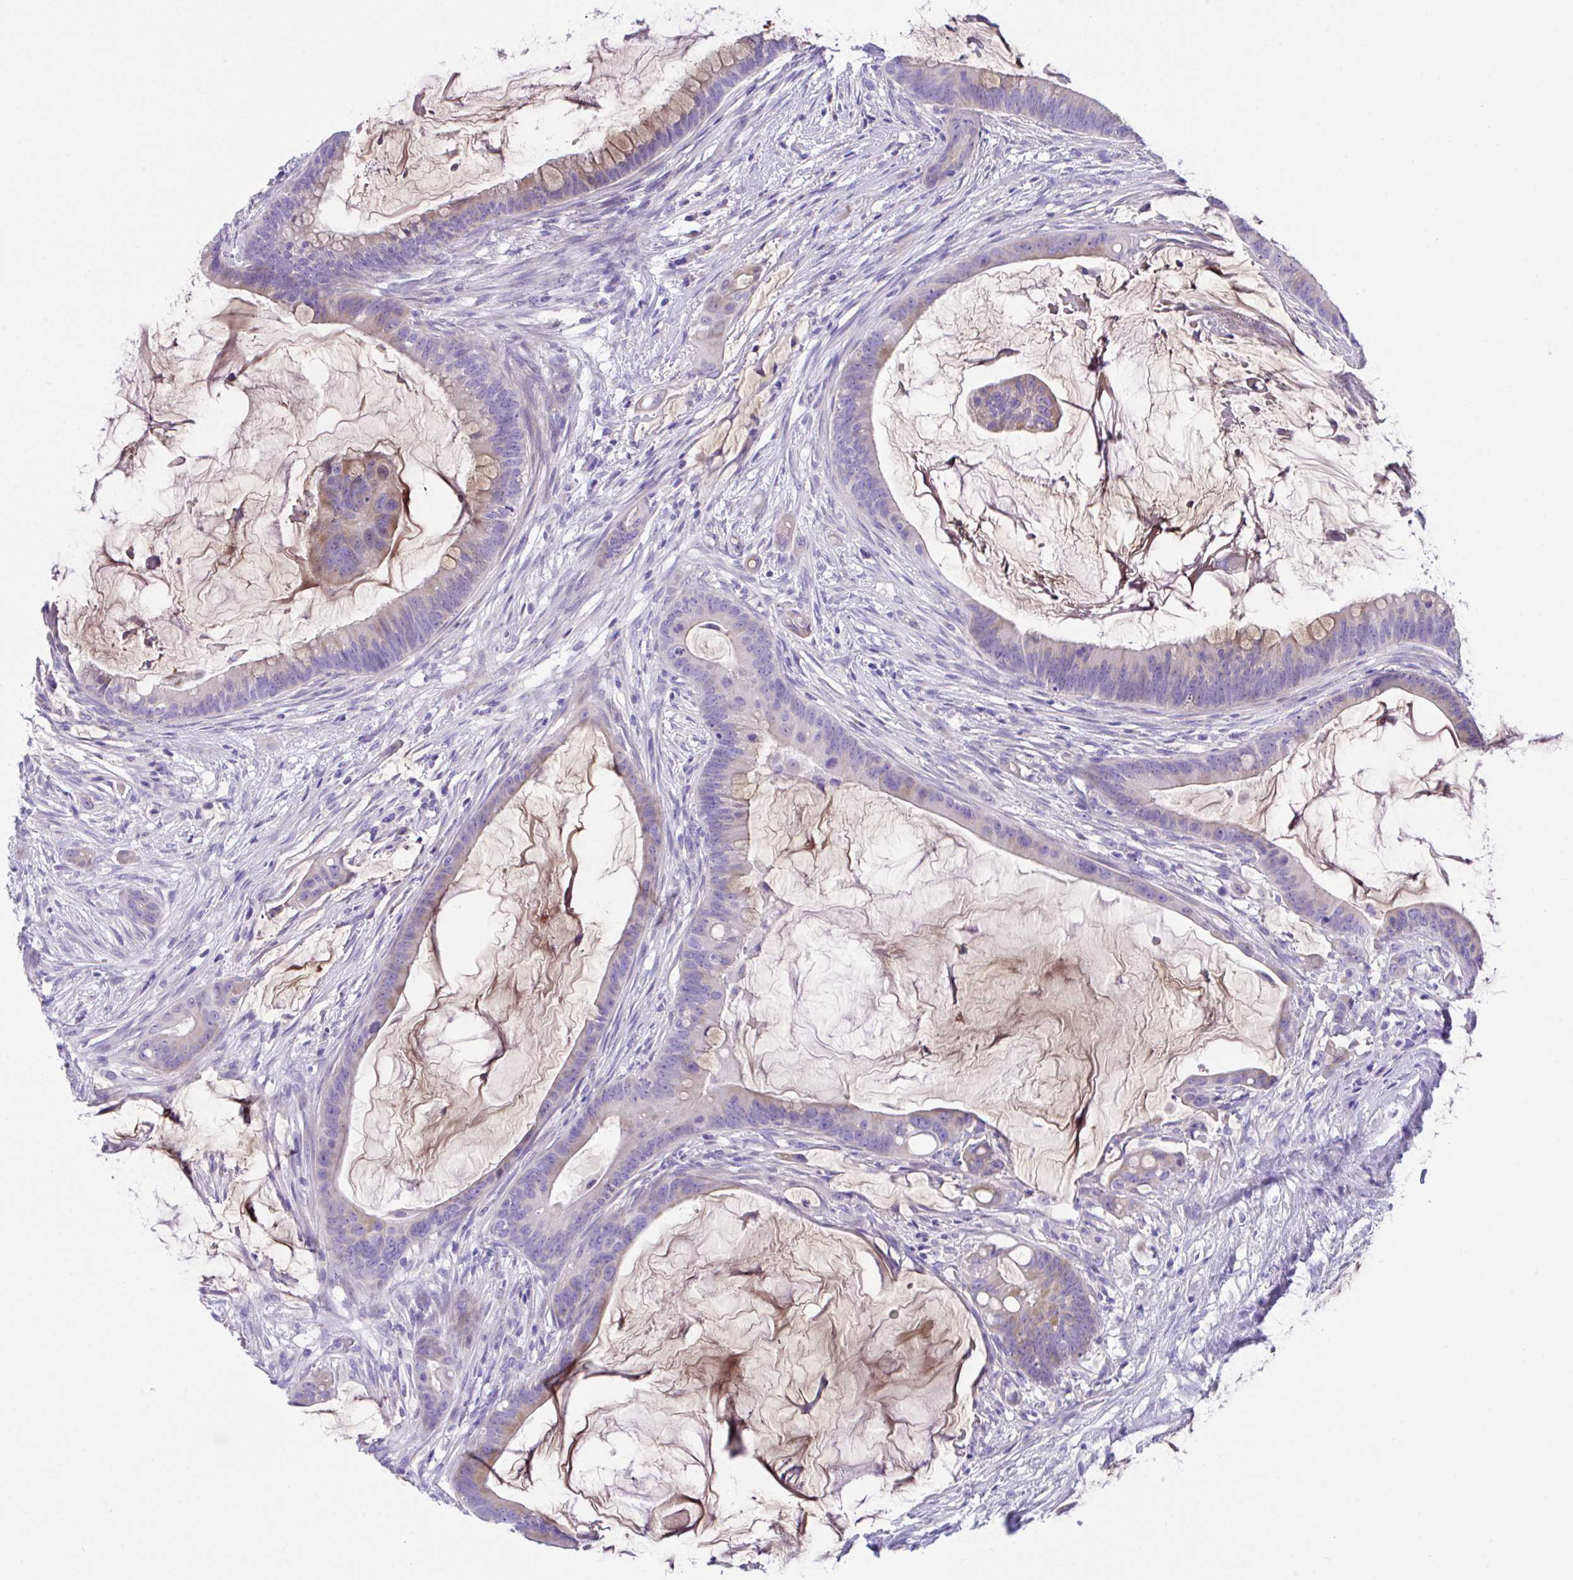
{"staining": {"intensity": "moderate", "quantity": "25%-75%", "location": "cytoplasmic/membranous"}, "tissue": "colorectal cancer", "cell_type": "Tumor cells", "image_type": "cancer", "snomed": [{"axis": "morphology", "description": "Adenocarcinoma, NOS"}, {"axis": "topography", "description": "Colon"}], "caption": "A histopathology image of colorectal cancer stained for a protein exhibits moderate cytoplasmic/membranous brown staining in tumor cells.", "gene": "SLC16A6", "patient": {"sex": "male", "age": 62}}